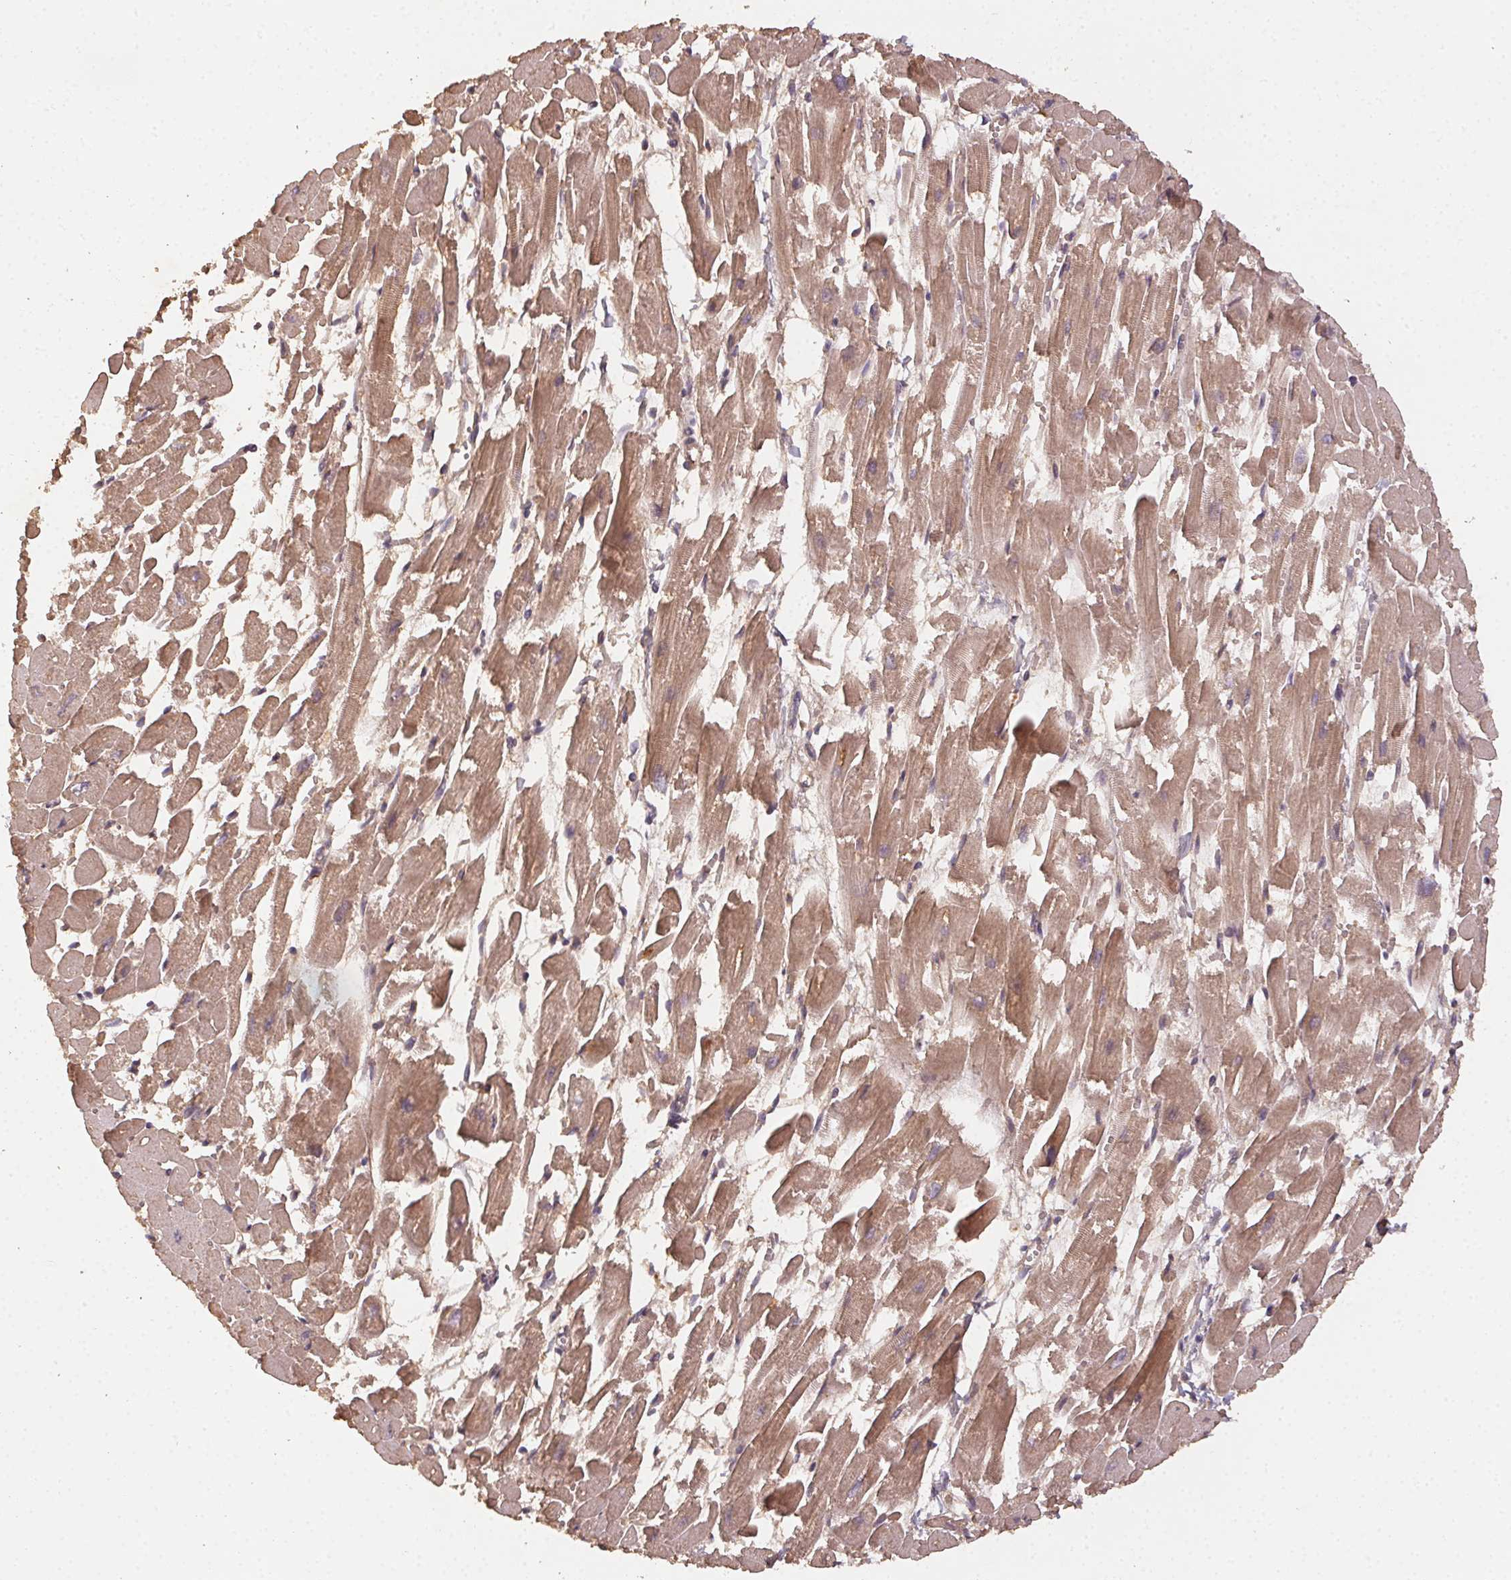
{"staining": {"intensity": "moderate", "quantity": "25%-75%", "location": "cytoplasmic/membranous"}, "tissue": "heart muscle", "cell_type": "Cardiomyocytes", "image_type": "normal", "snomed": [{"axis": "morphology", "description": "Normal tissue, NOS"}, {"axis": "topography", "description": "Heart"}], "caption": "Cardiomyocytes display medium levels of moderate cytoplasmic/membranous staining in about 25%-75% of cells in unremarkable human heart muscle.", "gene": "RALA", "patient": {"sex": "female", "age": 52}}